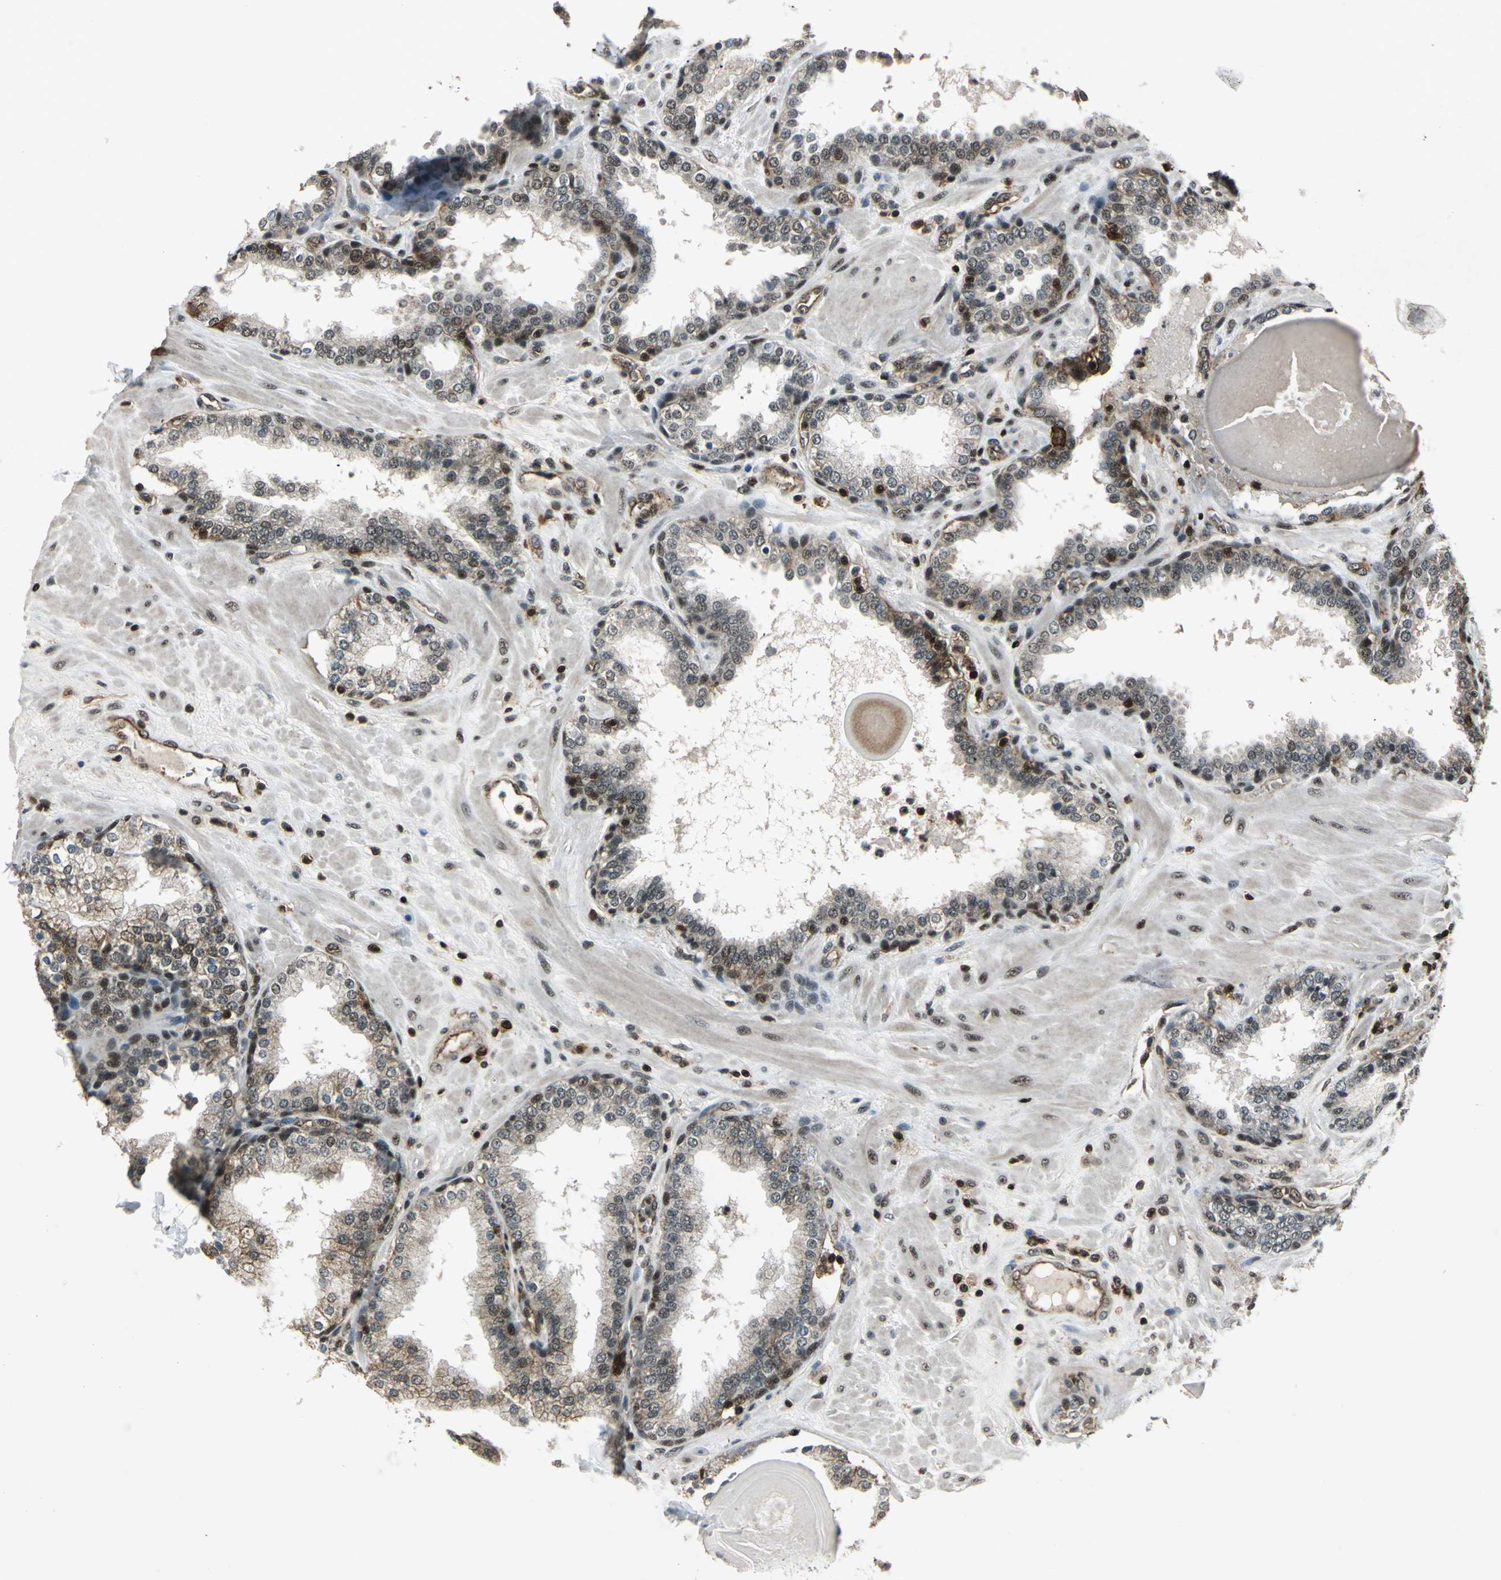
{"staining": {"intensity": "moderate", "quantity": "25%-75%", "location": "cytoplasmic/membranous"}, "tissue": "prostate", "cell_type": "Glandular cells", "image_type": "normal", "snomed": [{"axis": "morphology", "description": "Normal tissue, NOS"}, {"axis": "topography", "description": "Prostate"}], "caption": "DAB immunohistochemical staining of unremarkable prostate reveals moderate cytoplasmic/membranous protein staining in about 25%-75% of glandular cells.", "gene": "NR2C2", "patient": {"sex": "male", "age": 51}}